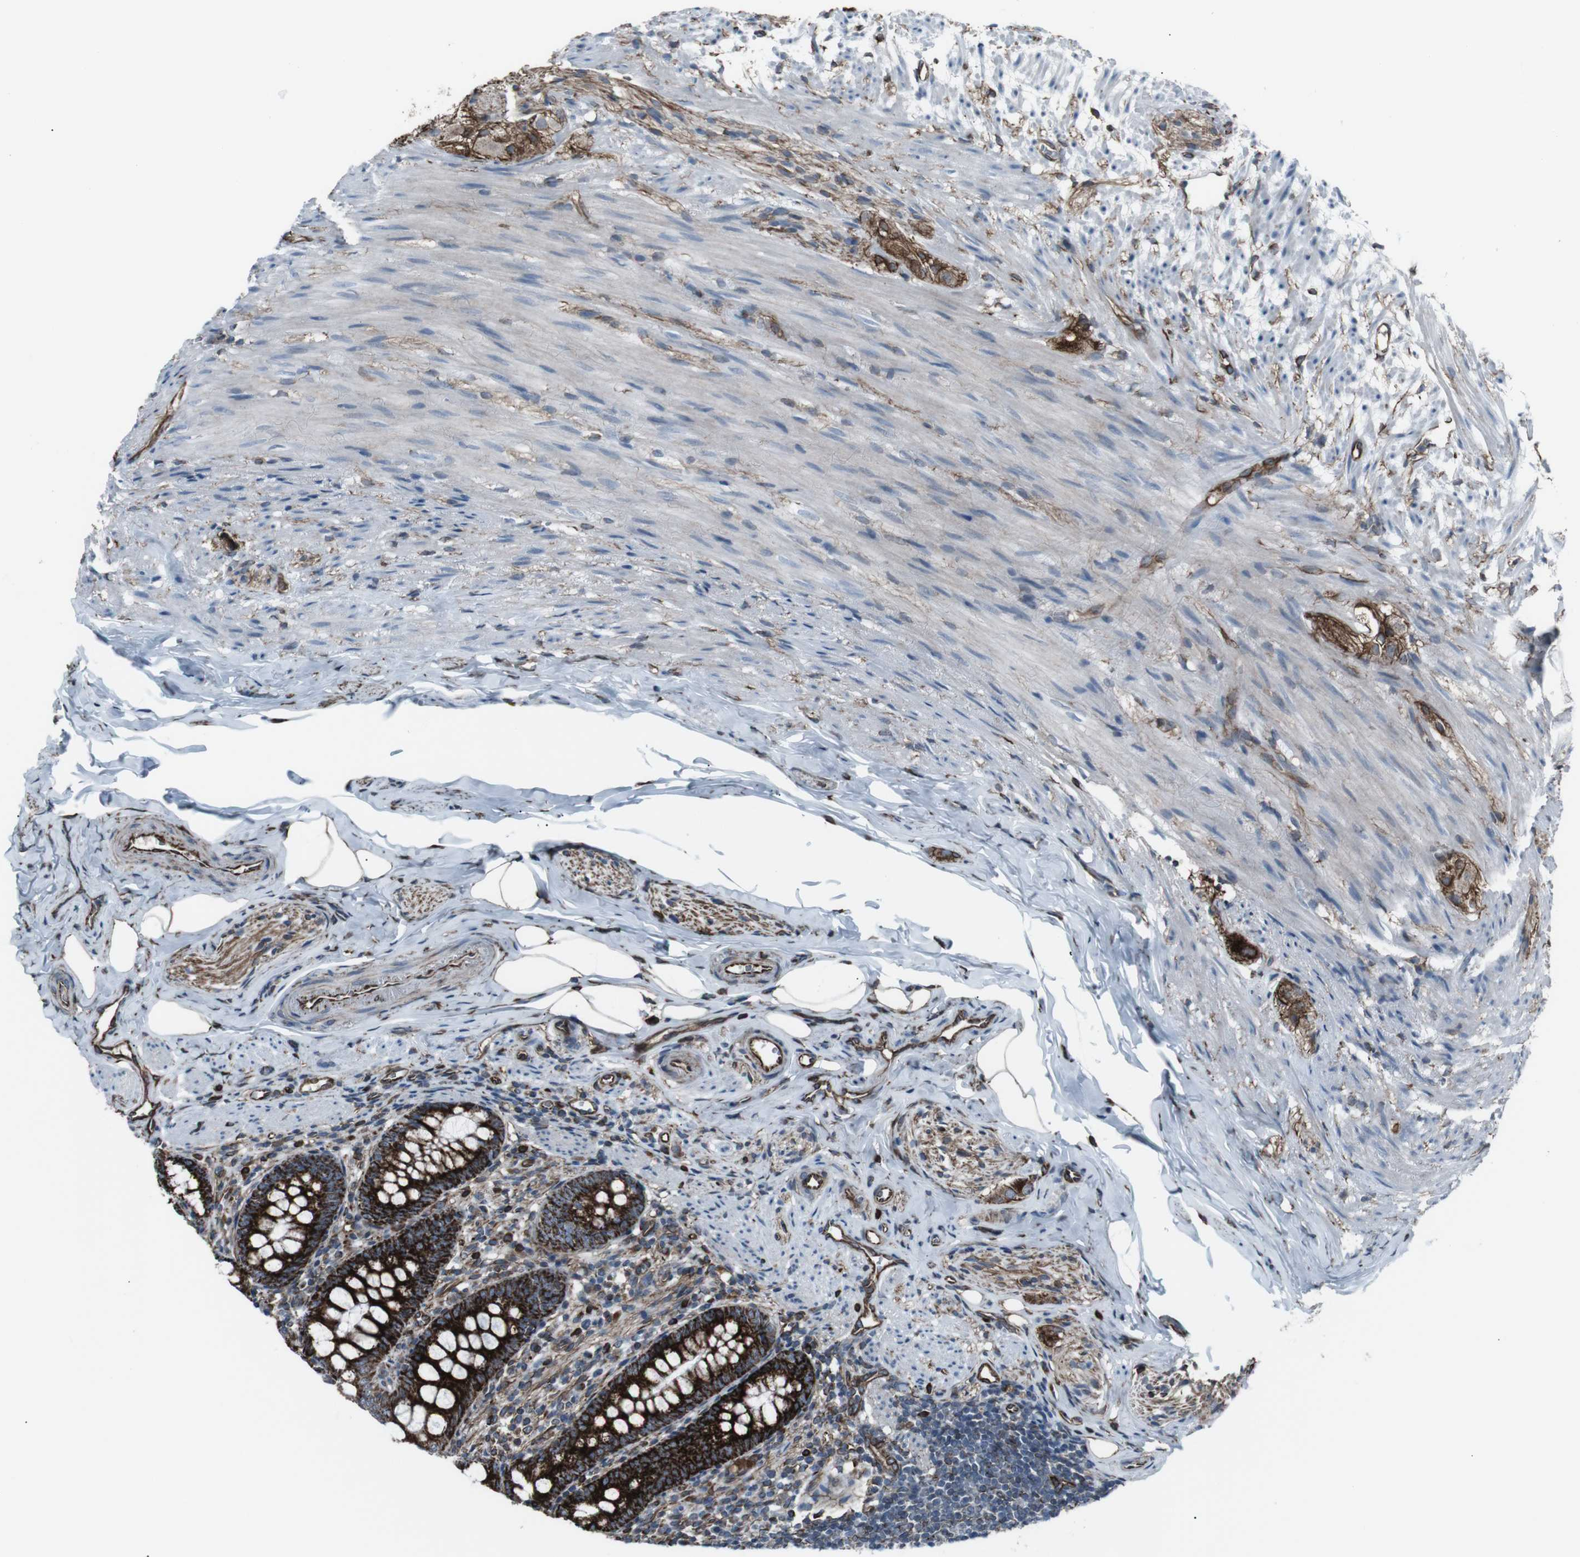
{"staining": {"intensity": "strong", "quantity": ">75%", "location": "cytoplasmic/membranous"}, "tissue": "appendix", "cell_type": "Glandular cells", "image_type": "normal", "snomed": [{"axis": "morphology", "description": "Normal tissue, NOS"}, {"axis": "topography", "description": "Appendix"}], "caption": "An immunohistochemistry histopathology image of normal tissue is shown. Protein staining in brown shows strong cytoplasmic/membranous positivity in appendix within glandular cells.", "gene": "TMEM141", "patient": {"sex": "female", "age": 77}}